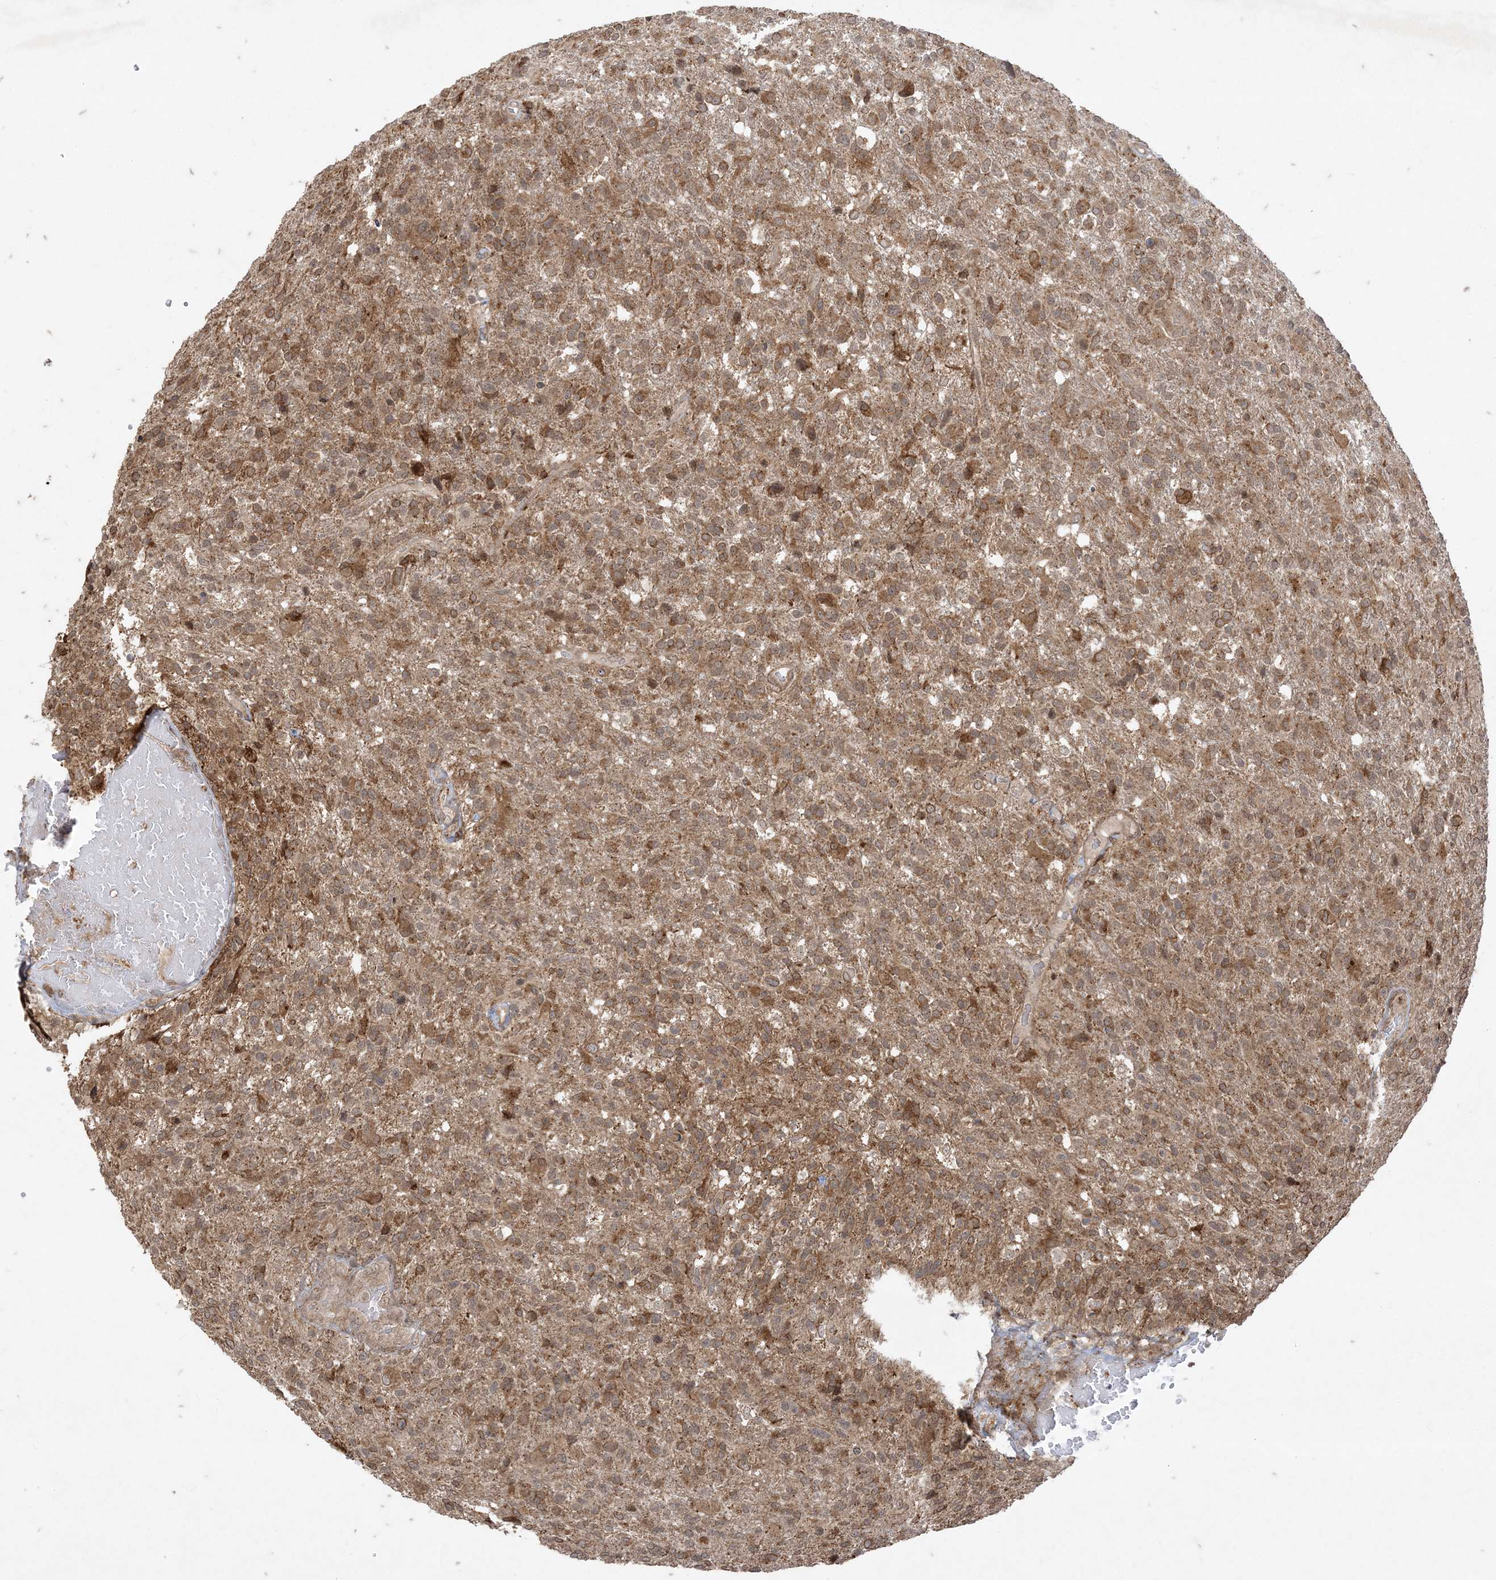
{"staining": {"intensity": "weak", "quantity": ">75%", "location": "cytoplasmic/membranous"}, "tissue": "glioma", "cell_type": "Tumor cells", "image_type": "cancer", "snomed": [{"axis": "morphology", "description": "Glioma, malignant, High grade"}, {"axis": "topography", "description": "Brain"}], "caption": "Brown immunohistochemical staining in human high-grade glioma (malignant) exhibits weak cytoplasmic/membranous expression in about >75% of tumor cells. Ihc stains the protein in brown and the nuclei are stained blue.", "gene": "RRAS", "patient": {"sex": "male", "age": 72}}